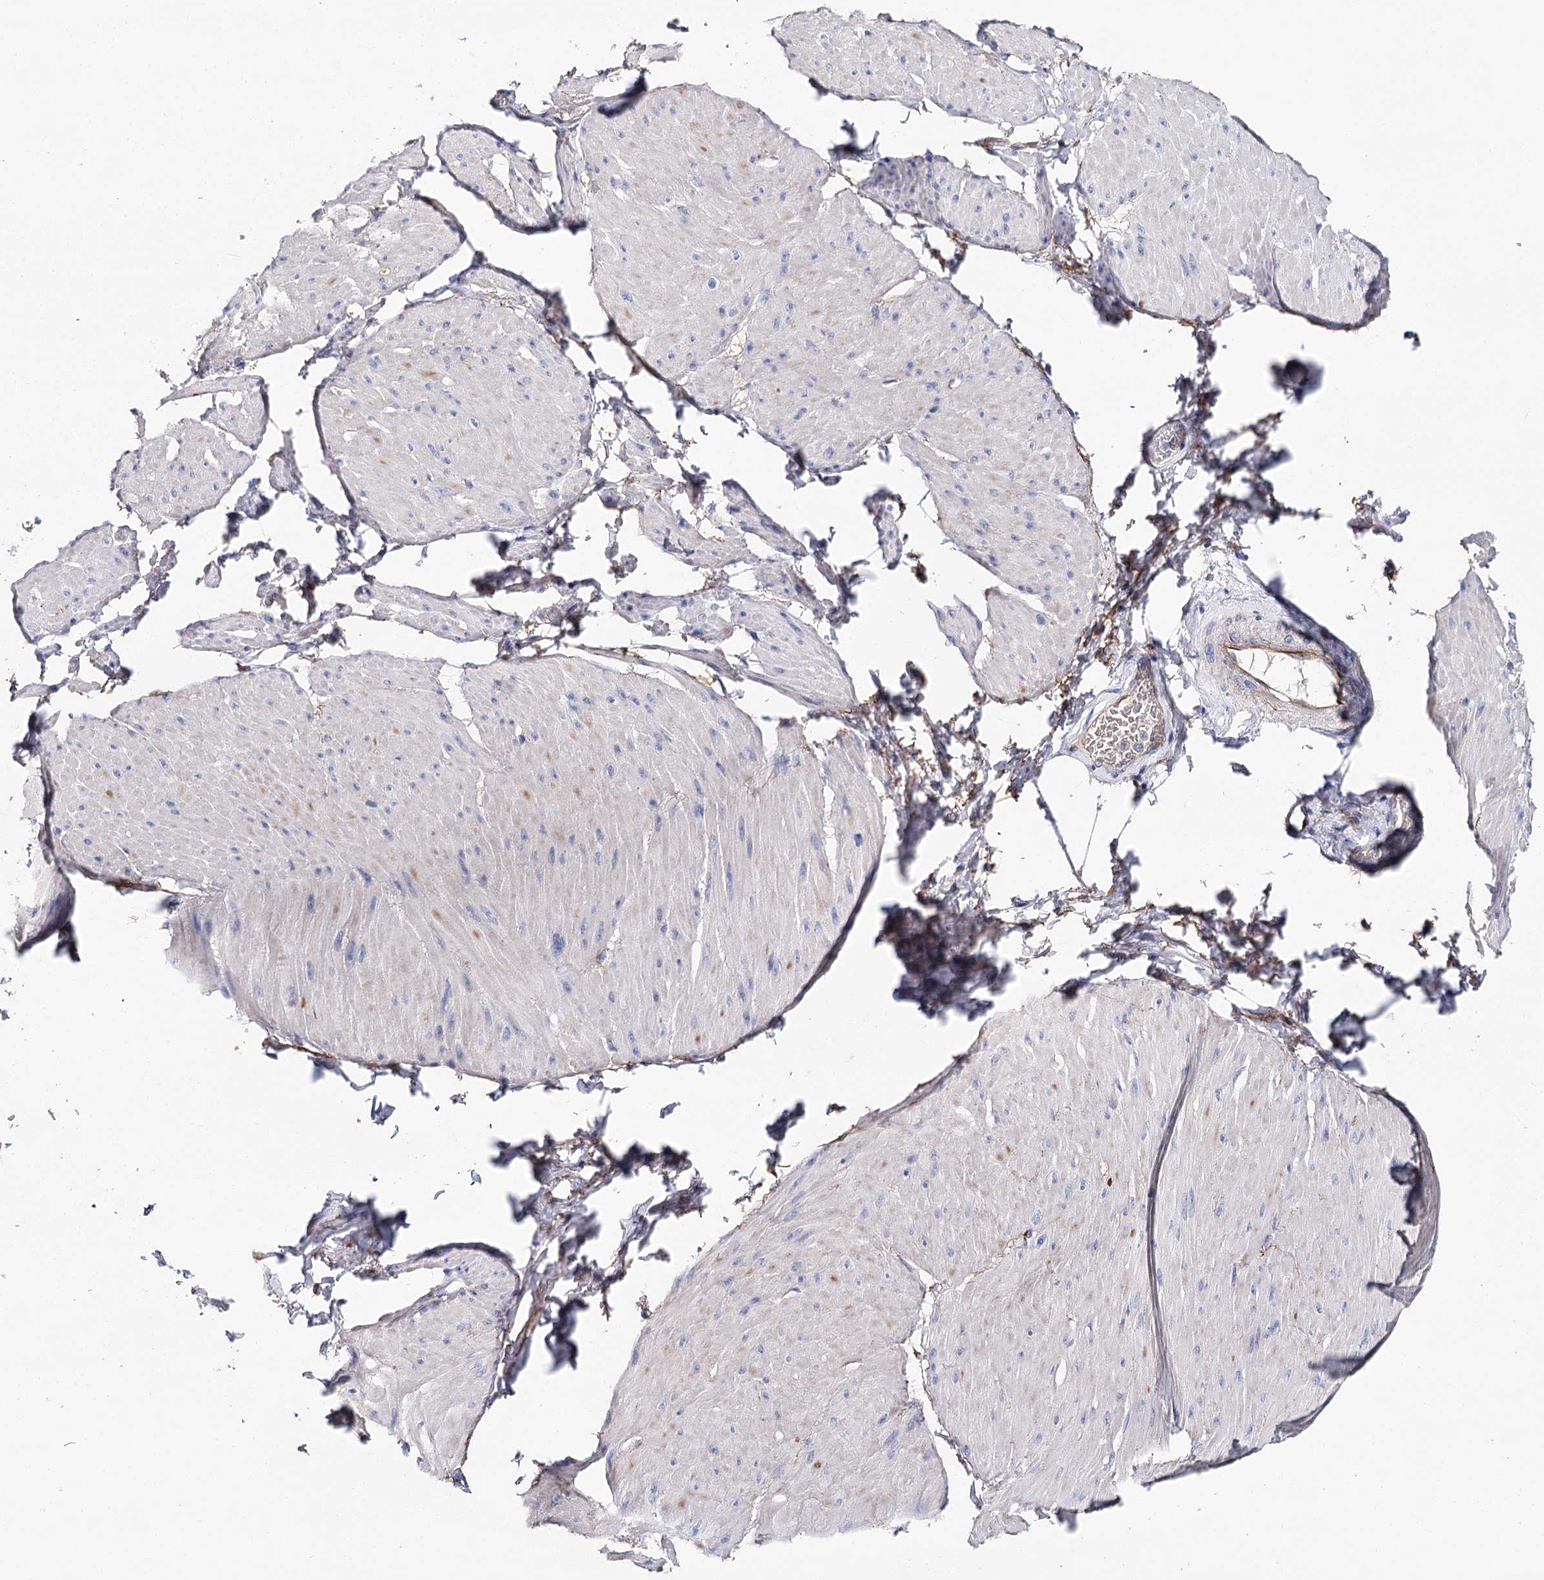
{"staining": {"intensity": "negative", "quantity": "none", "location": "none"}, "tissue": "smooth muscle", "cell_type": "Smooth muscle cells", "image_type": "normal", "snomed": [{"axis": "morphology", "description": "Urothelial carcinoma, High grade"}, {"axis": "topography", "description": "Urinary bladder"}], "caption": "IHC image of benign smooth muscle: human smooth muscle stained with DAB shows no significant protein positivity in smooth muscle cells. The staining was performed using DAB (3,3'-diaminobenzidine) to visualize the protein expression in brown, while the nuclei were stained in blue with hematoxylin (Magnification: 20x).", "gene": "EPYC", "patient": {"sex": "male", "age": 46}}